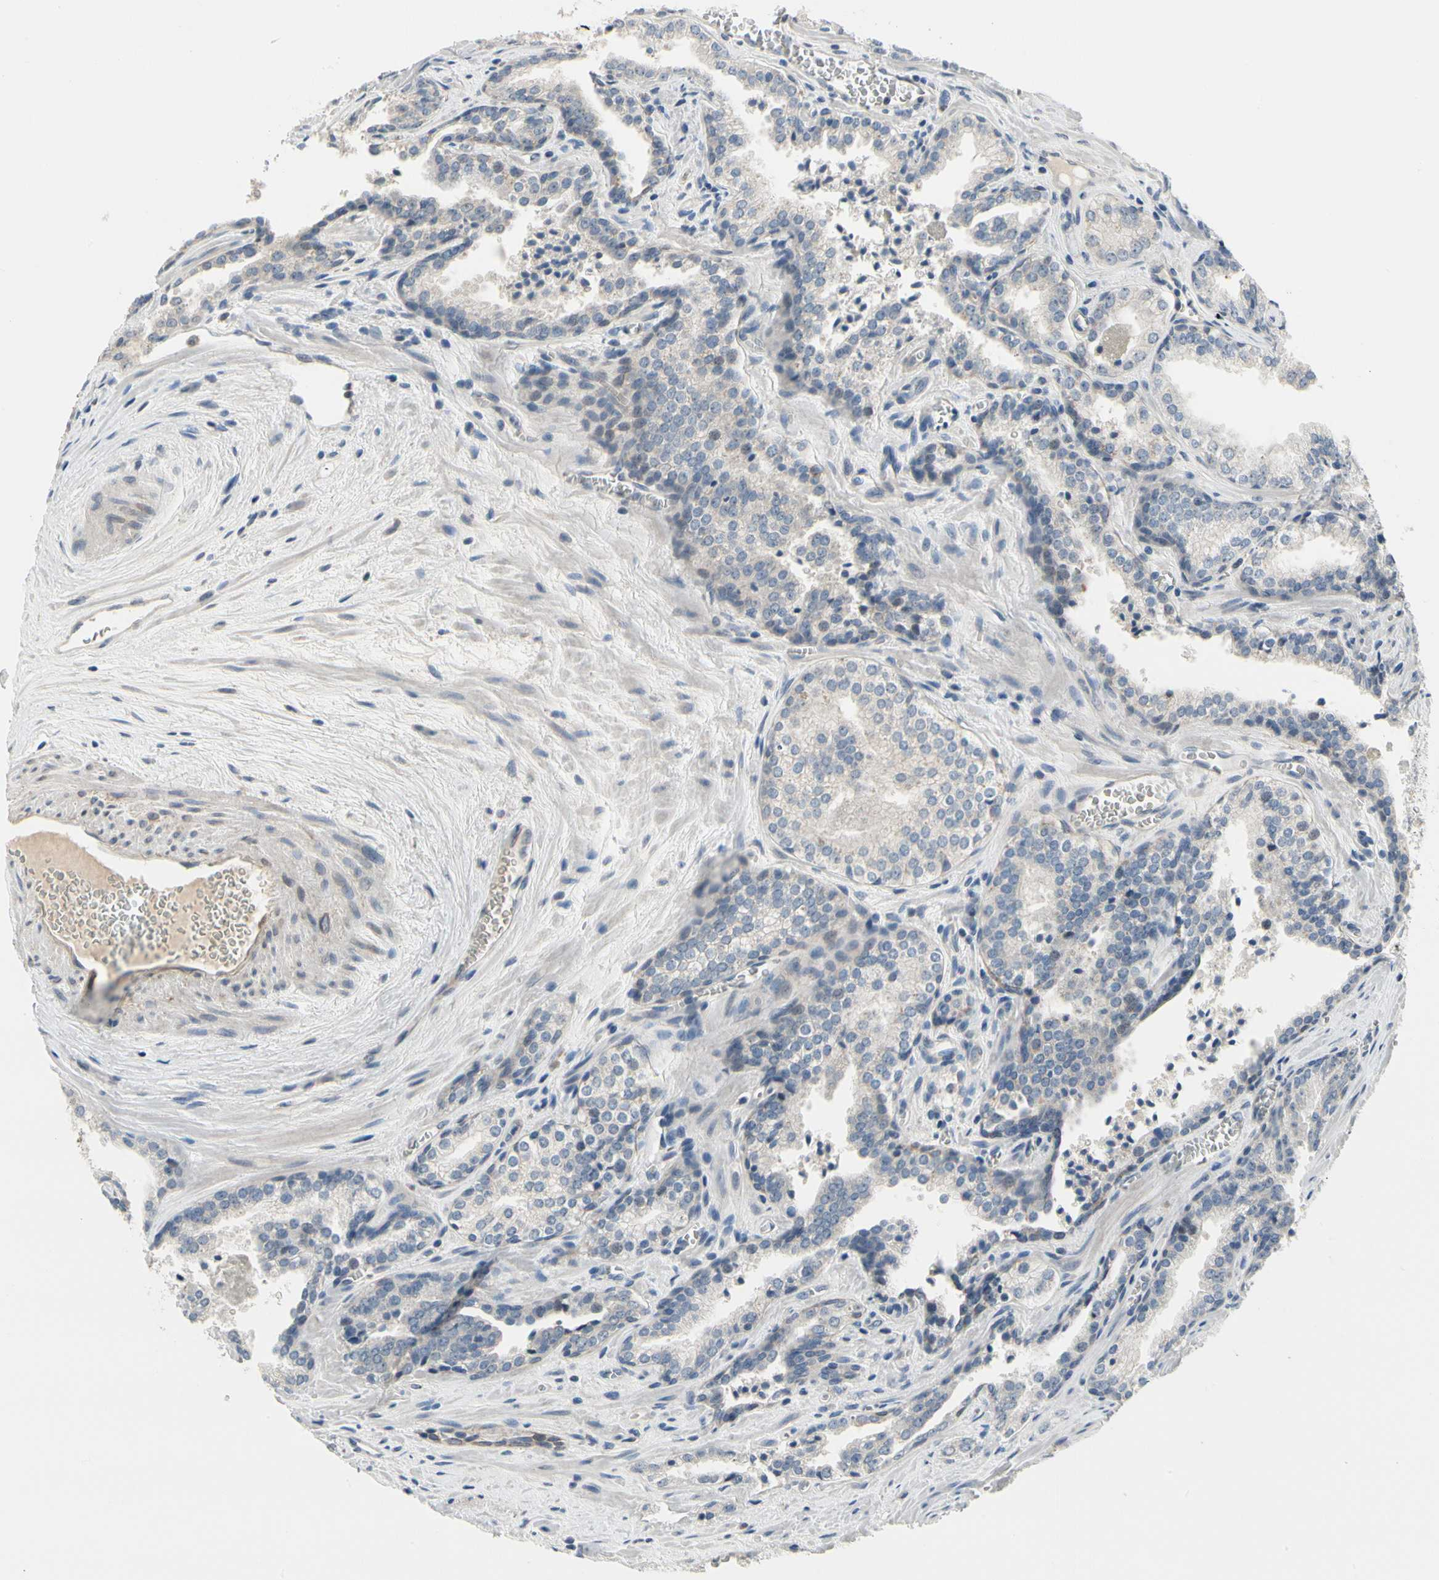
{"staining": {"intensity": "negative", "quantity": "none", "location": "none"}, "tissue": "prostate cancer", "cell_type": "Tumor cells", "image_type": "cancer", "snomed": [{"axis": "morphology", "description": "Adenocarcinoma, Low grade"}, {"axis": "topography", "description": "Prostate"}], "caption": "A photomicrograph of human prostate cancer (adenocarcinoma (low-grade)) is negative for staining in tumor cells.", "gene": "NFASC", "patient": {"sex": "male", "age": 60}}